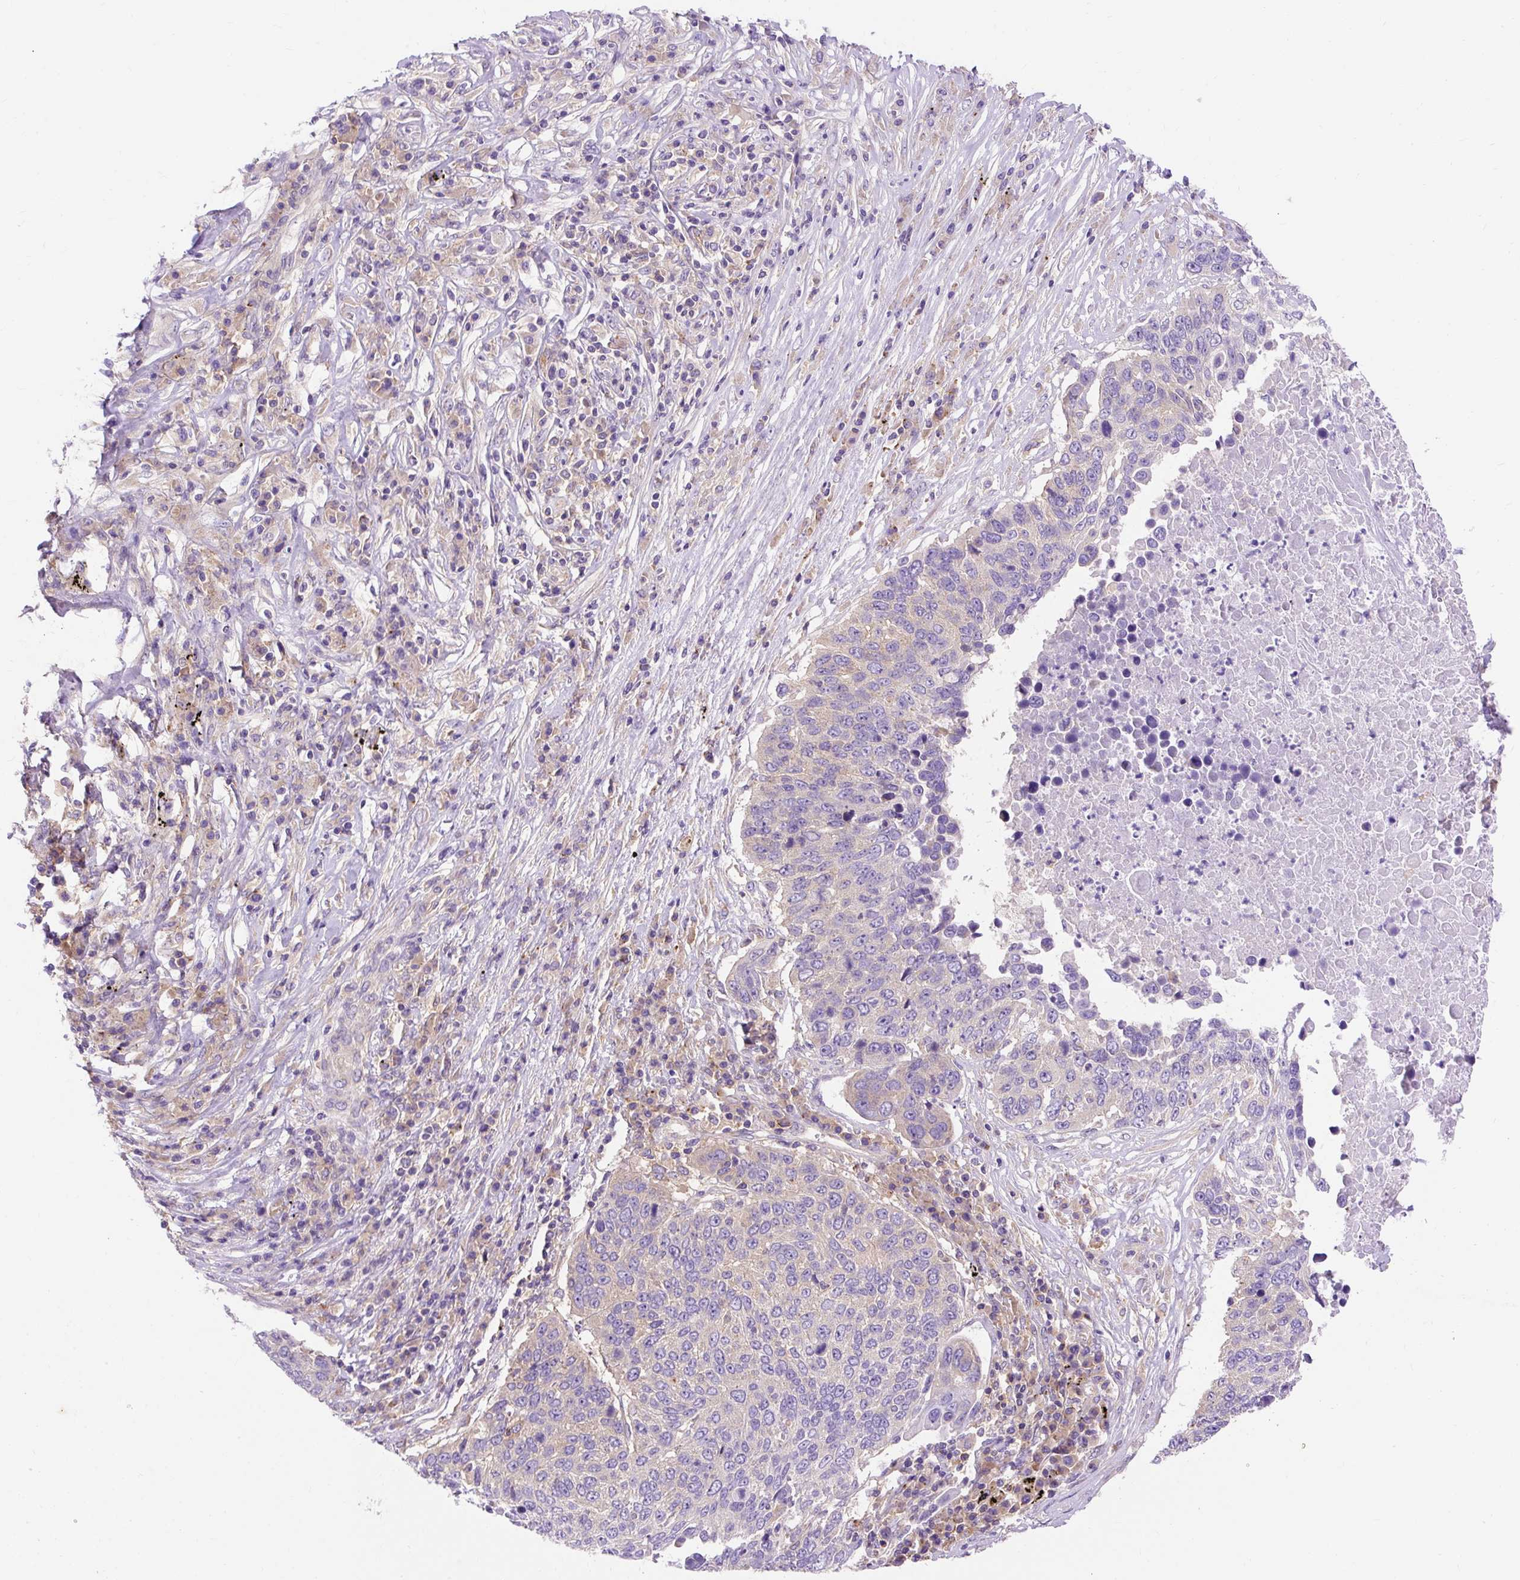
{"staining": {"intensity": "negative", "quantity": "none", "location": "none"}, "tissue": "lung cancer", "cell_type": "Tumor cells", "image_type": "cancer", "snomed": [{"axis": "morphology", "description": "Squamous cell carcinoma, NOS"}, {"axis": "topography", "description": "Lung"}], "caption": "This histopathology image is of squamous cell carcinoma (lung) stained with immunohistochemistry to label a protein in brown with the nuclei are counter-stained blue. There is no expression in tumor cells. (DAB (3,3'-diaminobenzidine) immunohistochemistry, high magnification).", "gene": "OR4K15", "patient": {"sex": "male", "age": 66}}